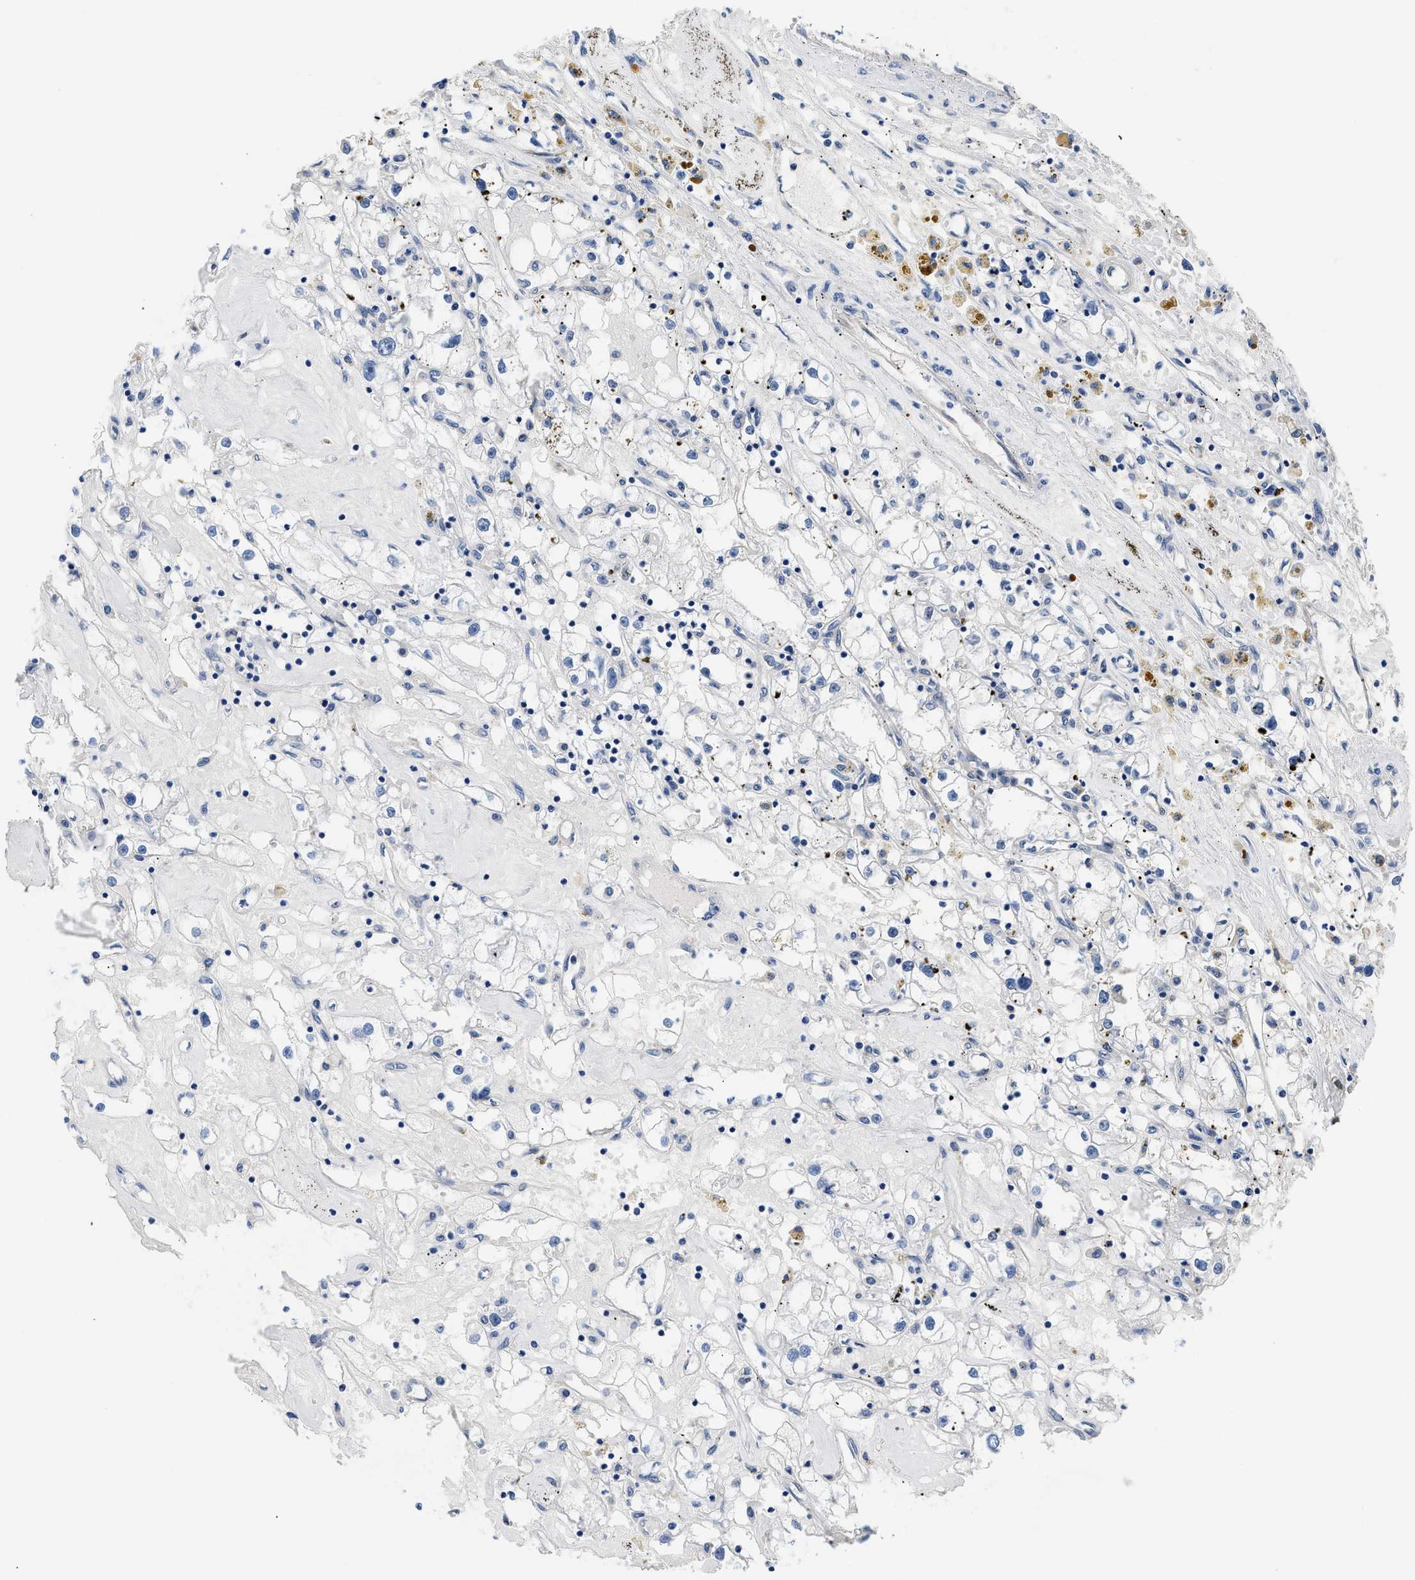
{"staining": {"intensity": "negative", "quantity": "none", "location": "none"}, "tissue": "renal cancer", "cell_type": "Tumor cells", "image_type": "cancer", "snomed": [{"axis": "morphology", "description": "Adenocarcinoma, NOS"}, {"axis": "topography", "description": "Kidney"}], "caption": "An image of renal cancer stained for a protein exhibits no brown staining in tumor cells.", "gene": "XPO5", "patient": {"sex": "male", "age": 56}}